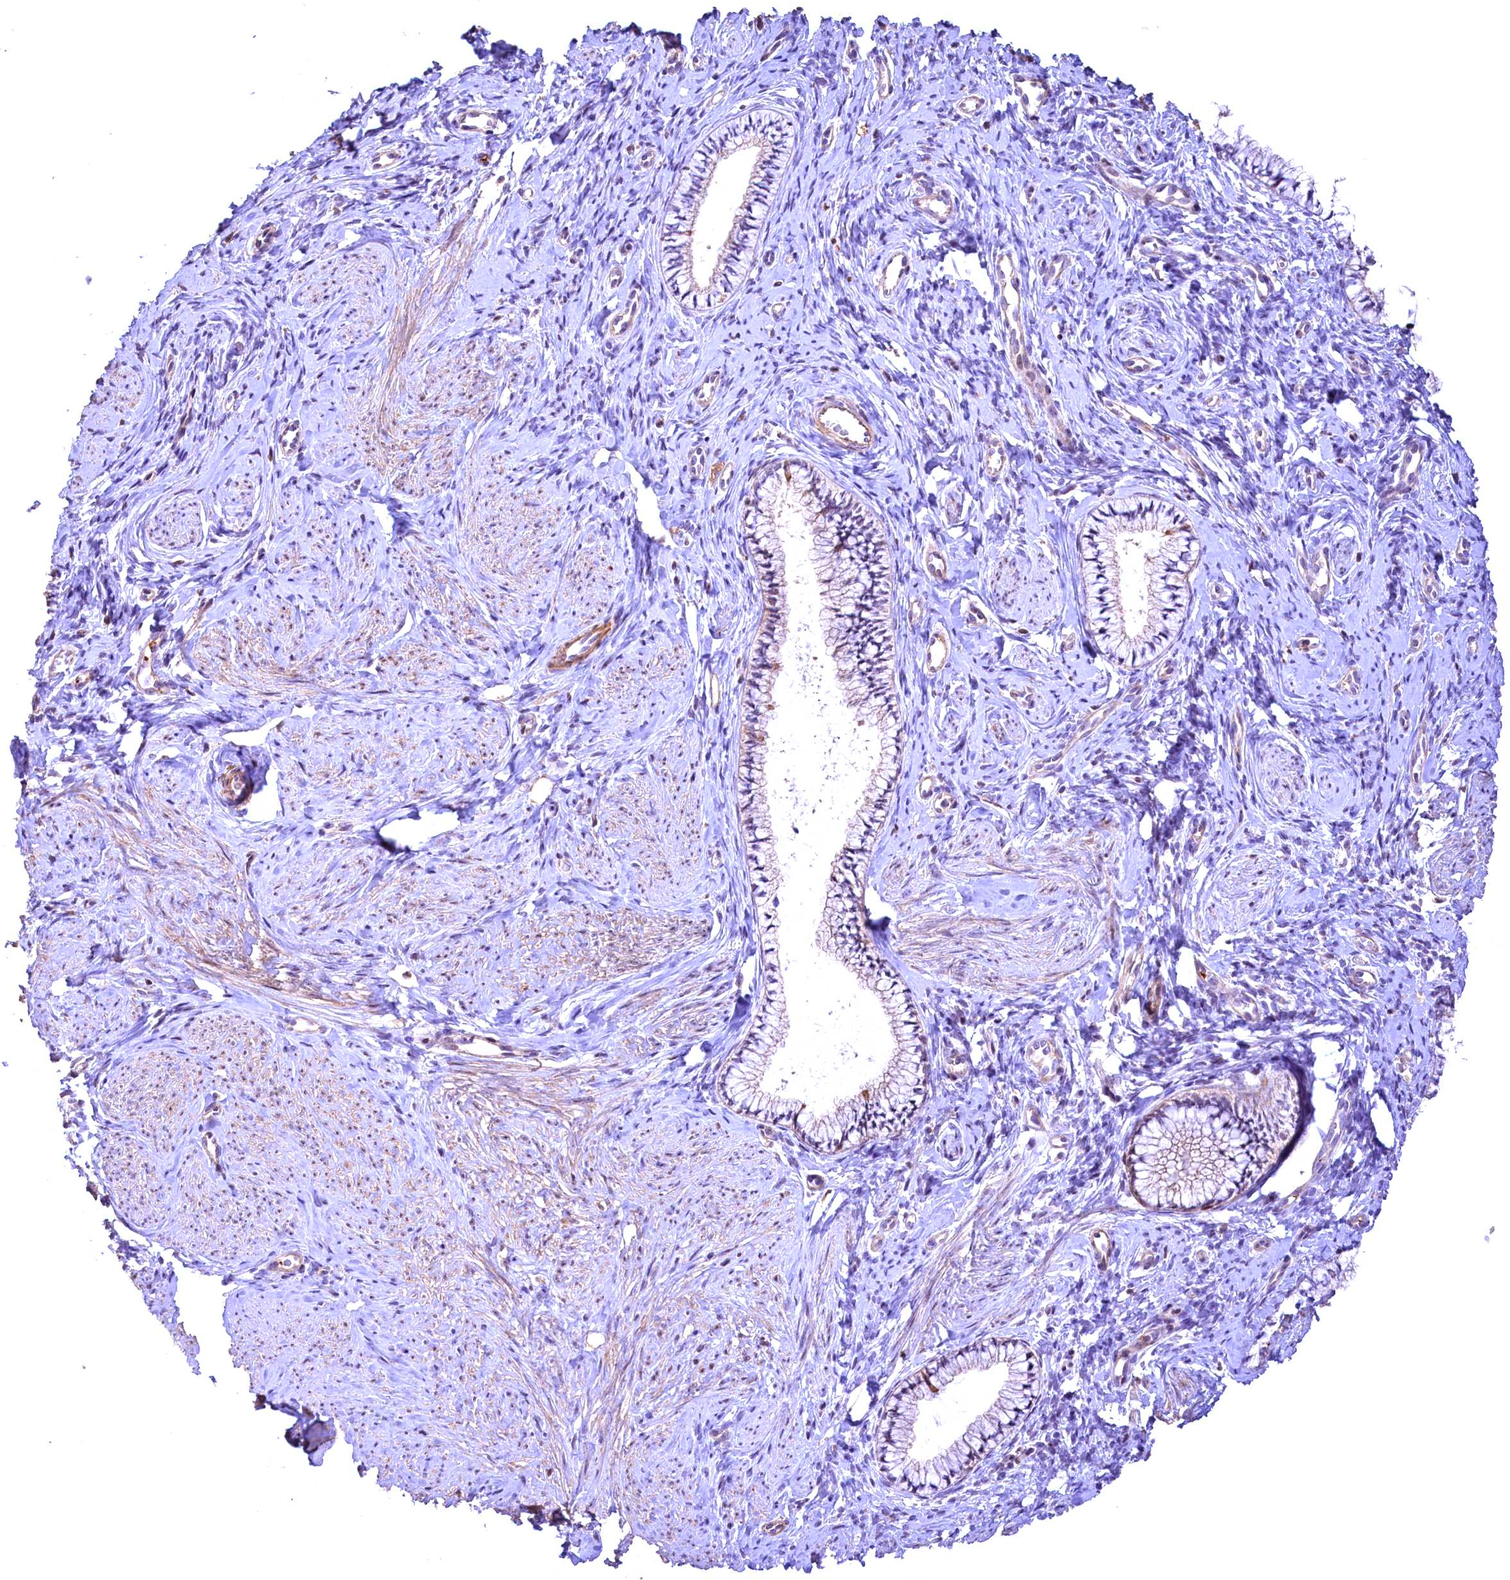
{"staining": {"intensity": "weak", "quantity": "25%-75%", "location": "cytoplasmic/membranous"}, "tissue": "cervix", "cell_type": "Glandular cells", "image_type": "normal", "snomed": [{"axis": "morphology", "description": "Normal tissue, NOS"}, {"axis": "topography", "description": "Cervix"}], "caption": "This photomicrograph exhibits immunohistochemistry (IHC) staining of normal human cervix, with low weak cytoplasmic/membranous staining in about 25%-75% of glandular cells.", "gene": "FUZ", "patient": {"sex": "female", "age": 57}}